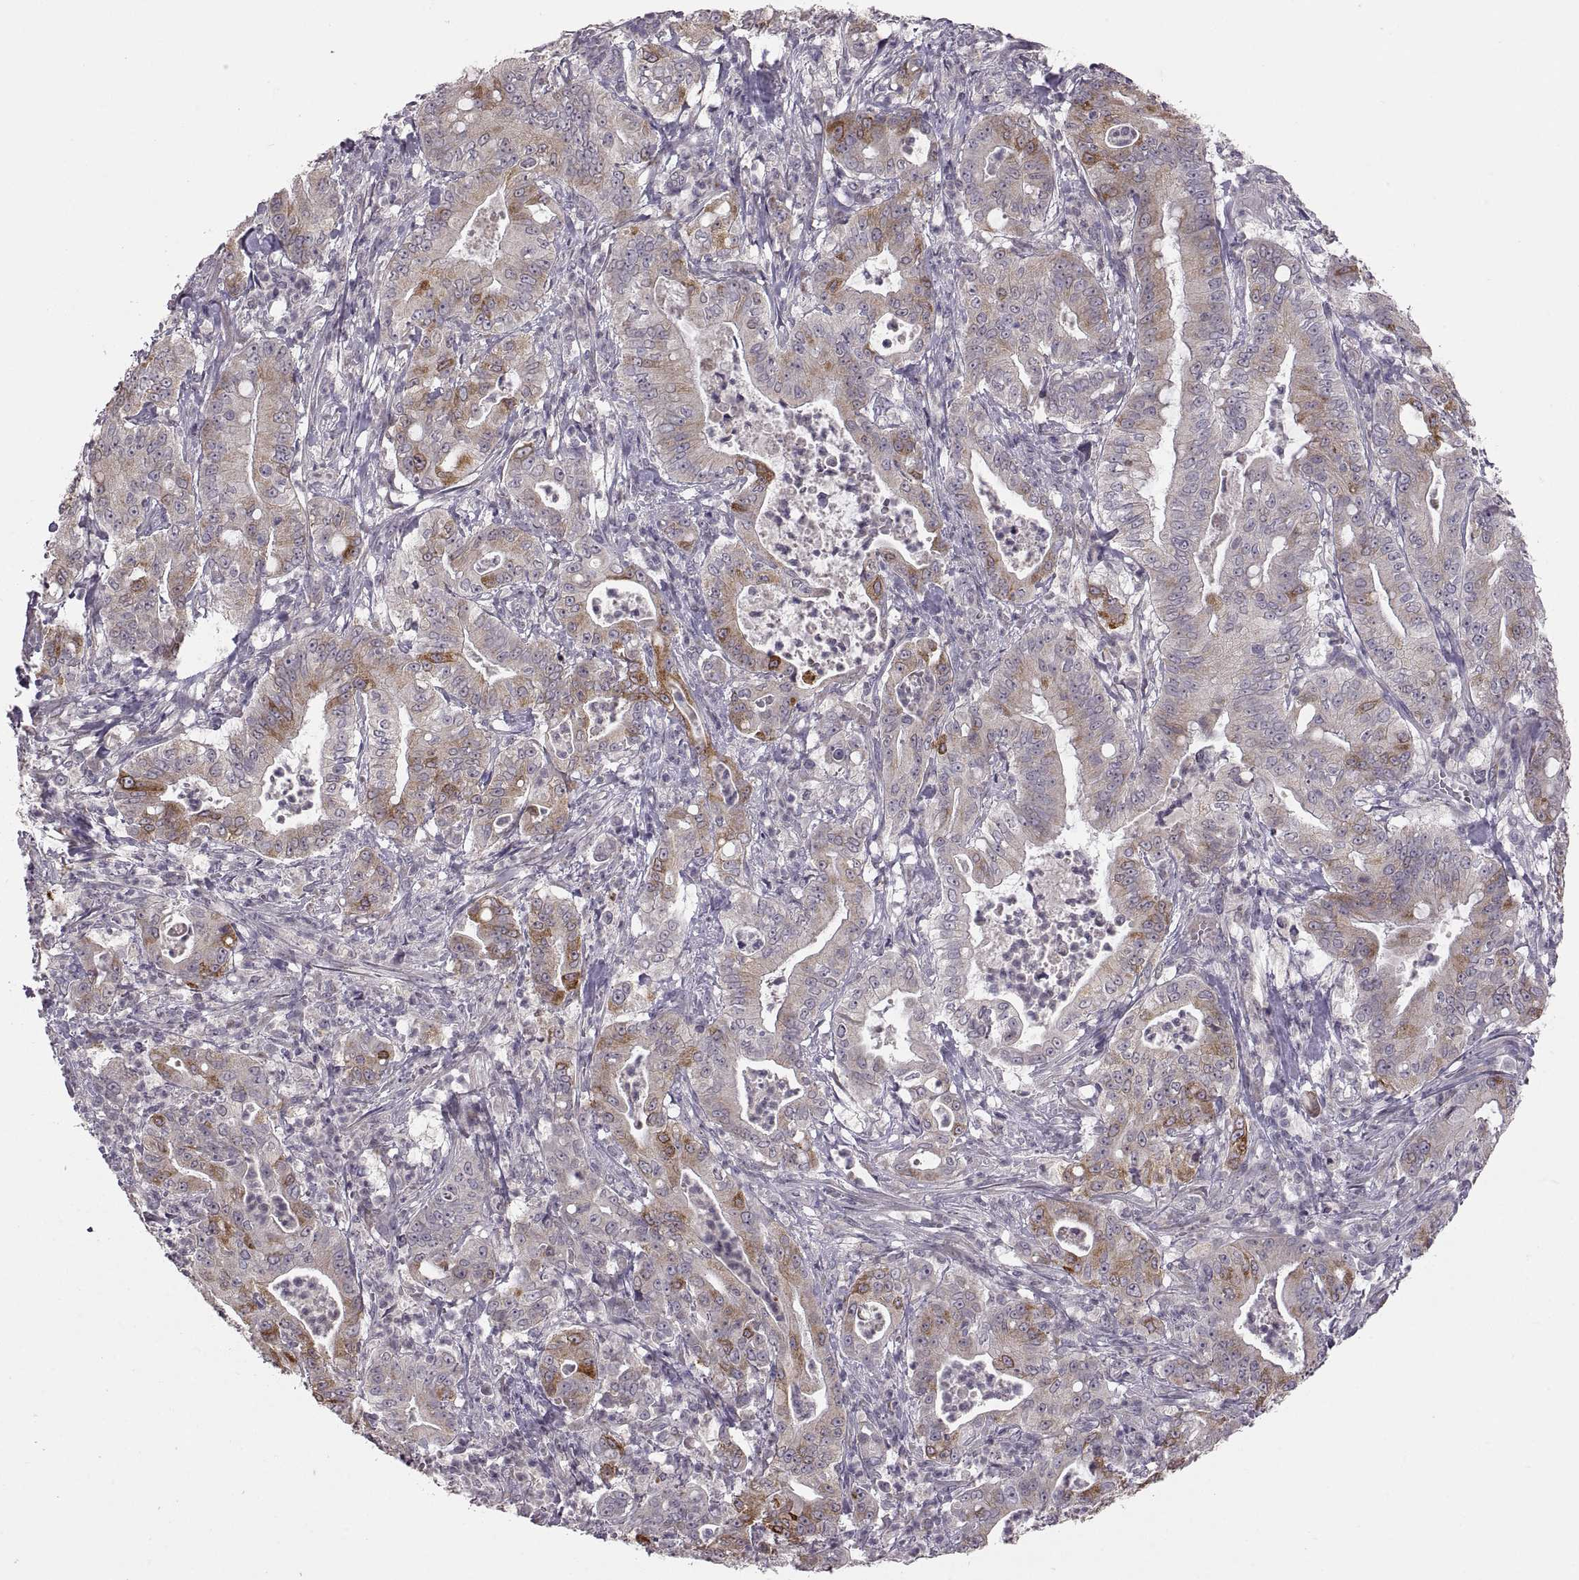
{"staining": {"intensity": "strong", "quantity": "<25%", "location": "cytoplasmic/membranous"}, "tissue": "pancreatic cancer", "cell_type": "Tumor cells", "image_type": "cancer", "snomed": [{"axis": "morphology", "description": "Adenocarcinoma, NOS"}, {"axis": "topography", "description": "Pancreas"}], "caption": "There is medium levels of strong cytoplasmic/membranous staining in tumor cells of pancreatic cancer (adenocarcinoma), as demonstrated by immunohistochemical staining (brown color).", "gene": "HMGCR", "patient": {"sex": "male", "age": 71}}